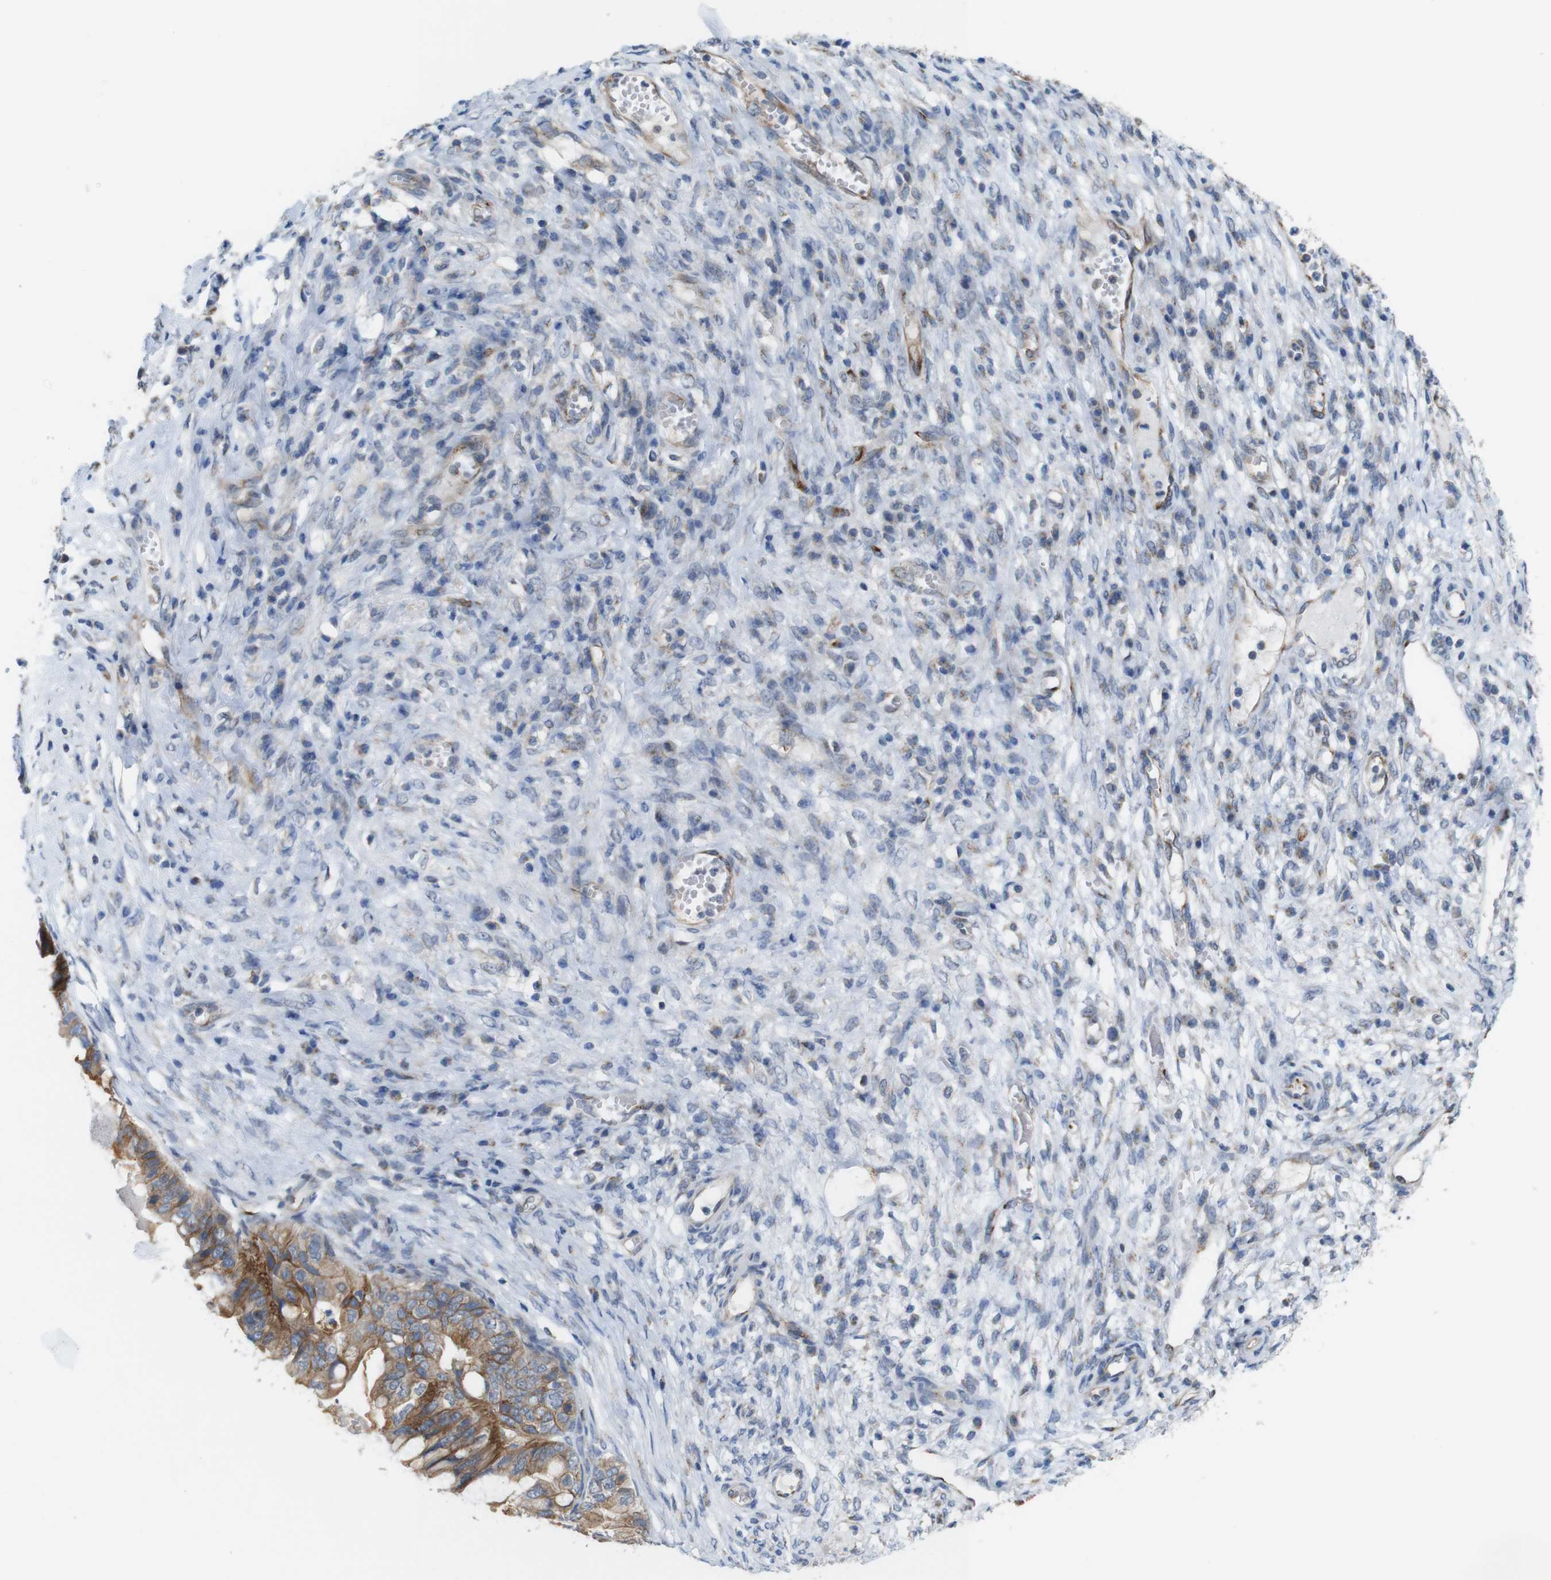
{"staining": {"intensity": "strong", "quantity": "25%-75%", "location": "cytoplasmic/membranous"}, "tissue": "ovarian cancer", "cell_type": "Tumor cells", "image_type": "cancer", "snomed": [{"axis": "morphology", "description": "Cystadenocarcinoma, mucinous, NOS"}, {"axis": "topography", "description": "Ovary"}], "caption": "This histopathology image reveals IHC staining of human ovarian cancer, with high strong cytoplasmic/membranous expression in approximately 25%-75% of tumor cells.", "gene": "EFCAB14", "patient": {"sex": "female", "age": 80}}